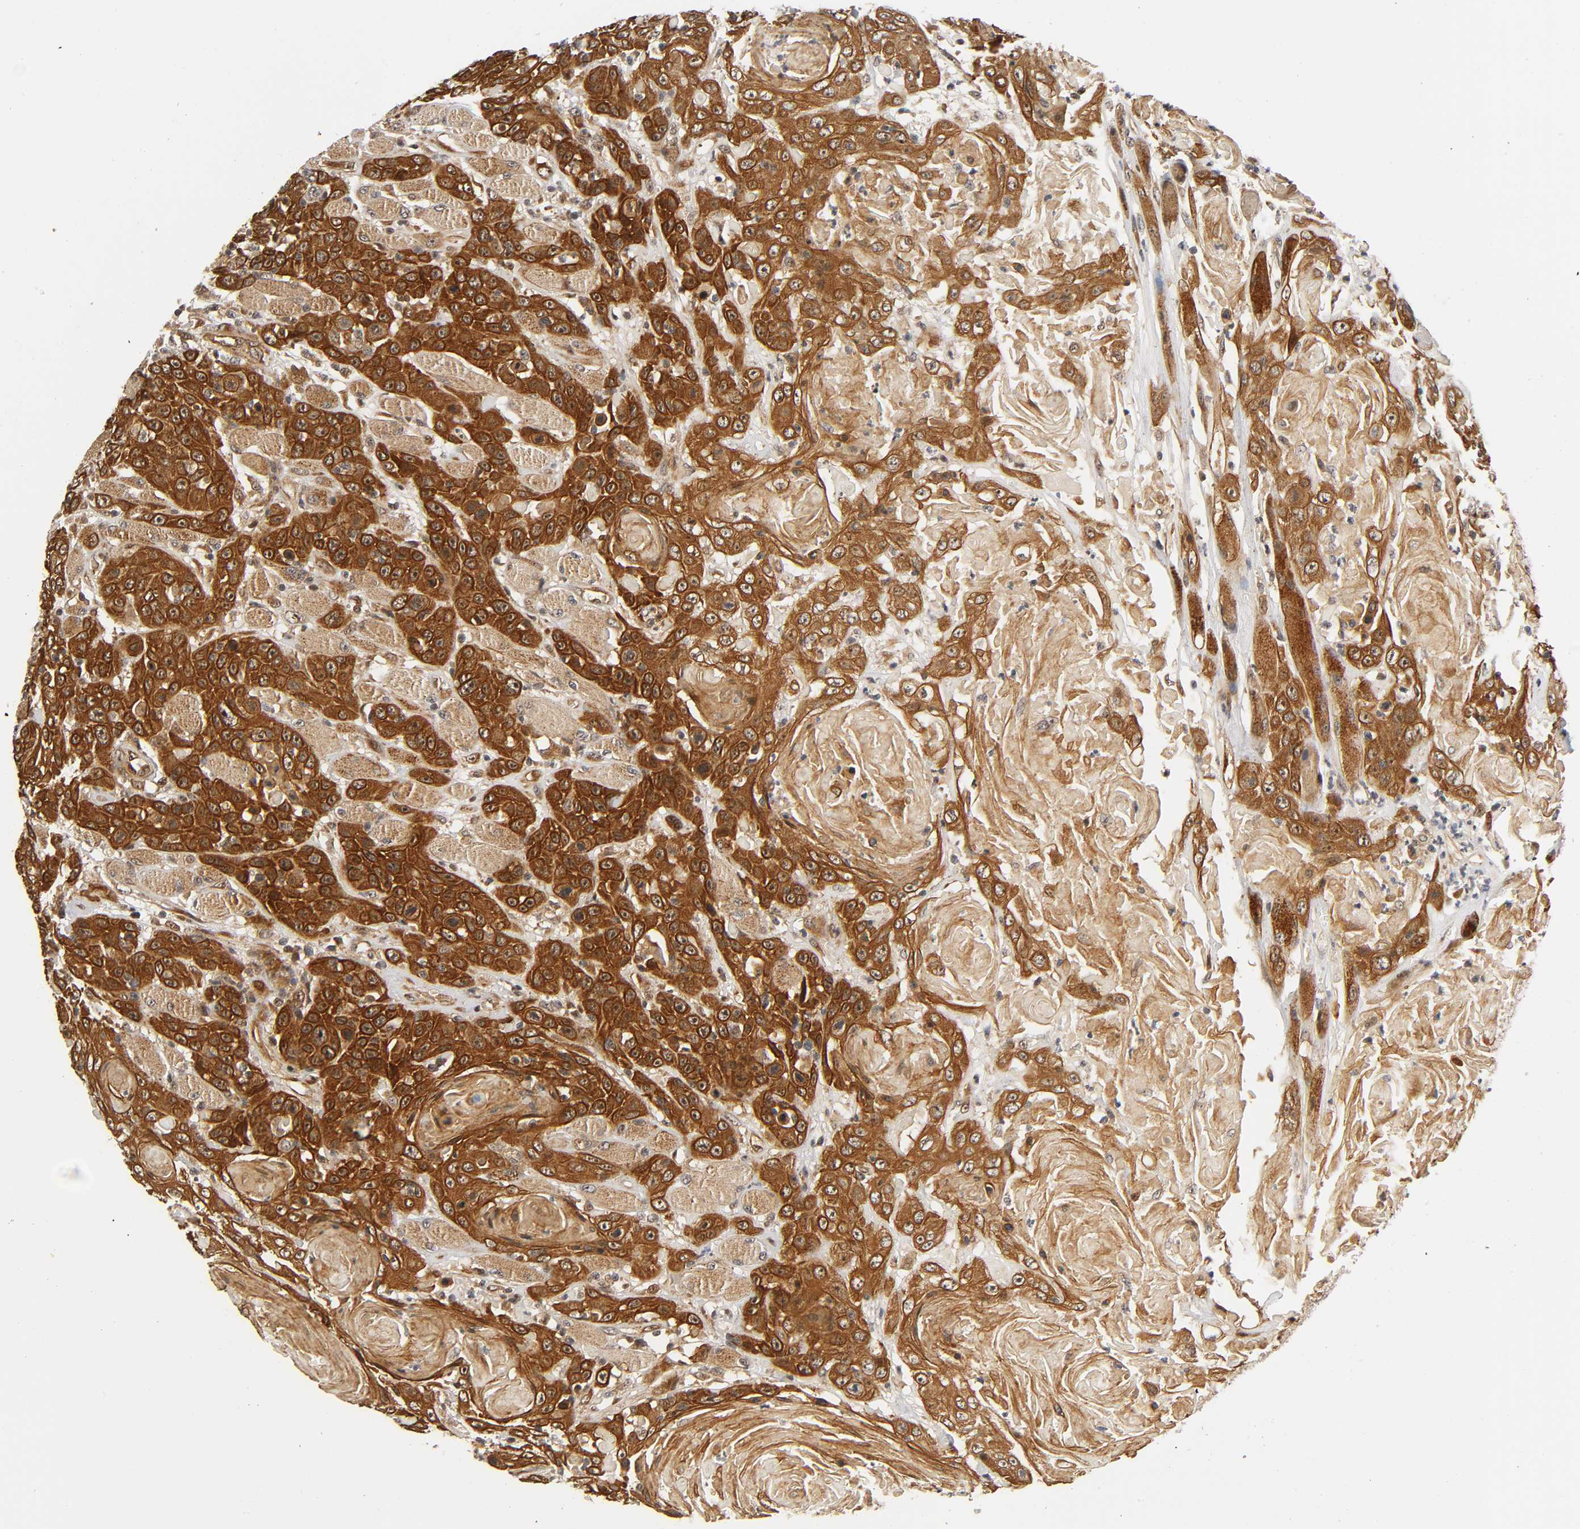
{"staining": {"intensity": "strong", "quantity": ">75%", "location": "cytoplasmic/membranous"}, "tissue": "head and neck cancer", "cell_type": "Tumor cells", "image_type": "cancer", "snomed": [{"axis": "morphology", "description": "Squamous cell carcinoma, NOS"}, {"axis": "topography", "description": "Head-Neck"}], "caption": "Immunohistochemistry staining of squamous cell carcinoma (head and neck), which exhibits high levels of strong cytoplasmic/membranous expression in approximately >75% of tumor cells indicating strong cytoplasmic/membranous protein staining. The staining was performed using DAB (brown) for protein detection and nuclei were counterstained in hematoxylin (blue).", "gene": "IQCJ-SCHIP1", "patient": {"sex": "female", "age": 84}}